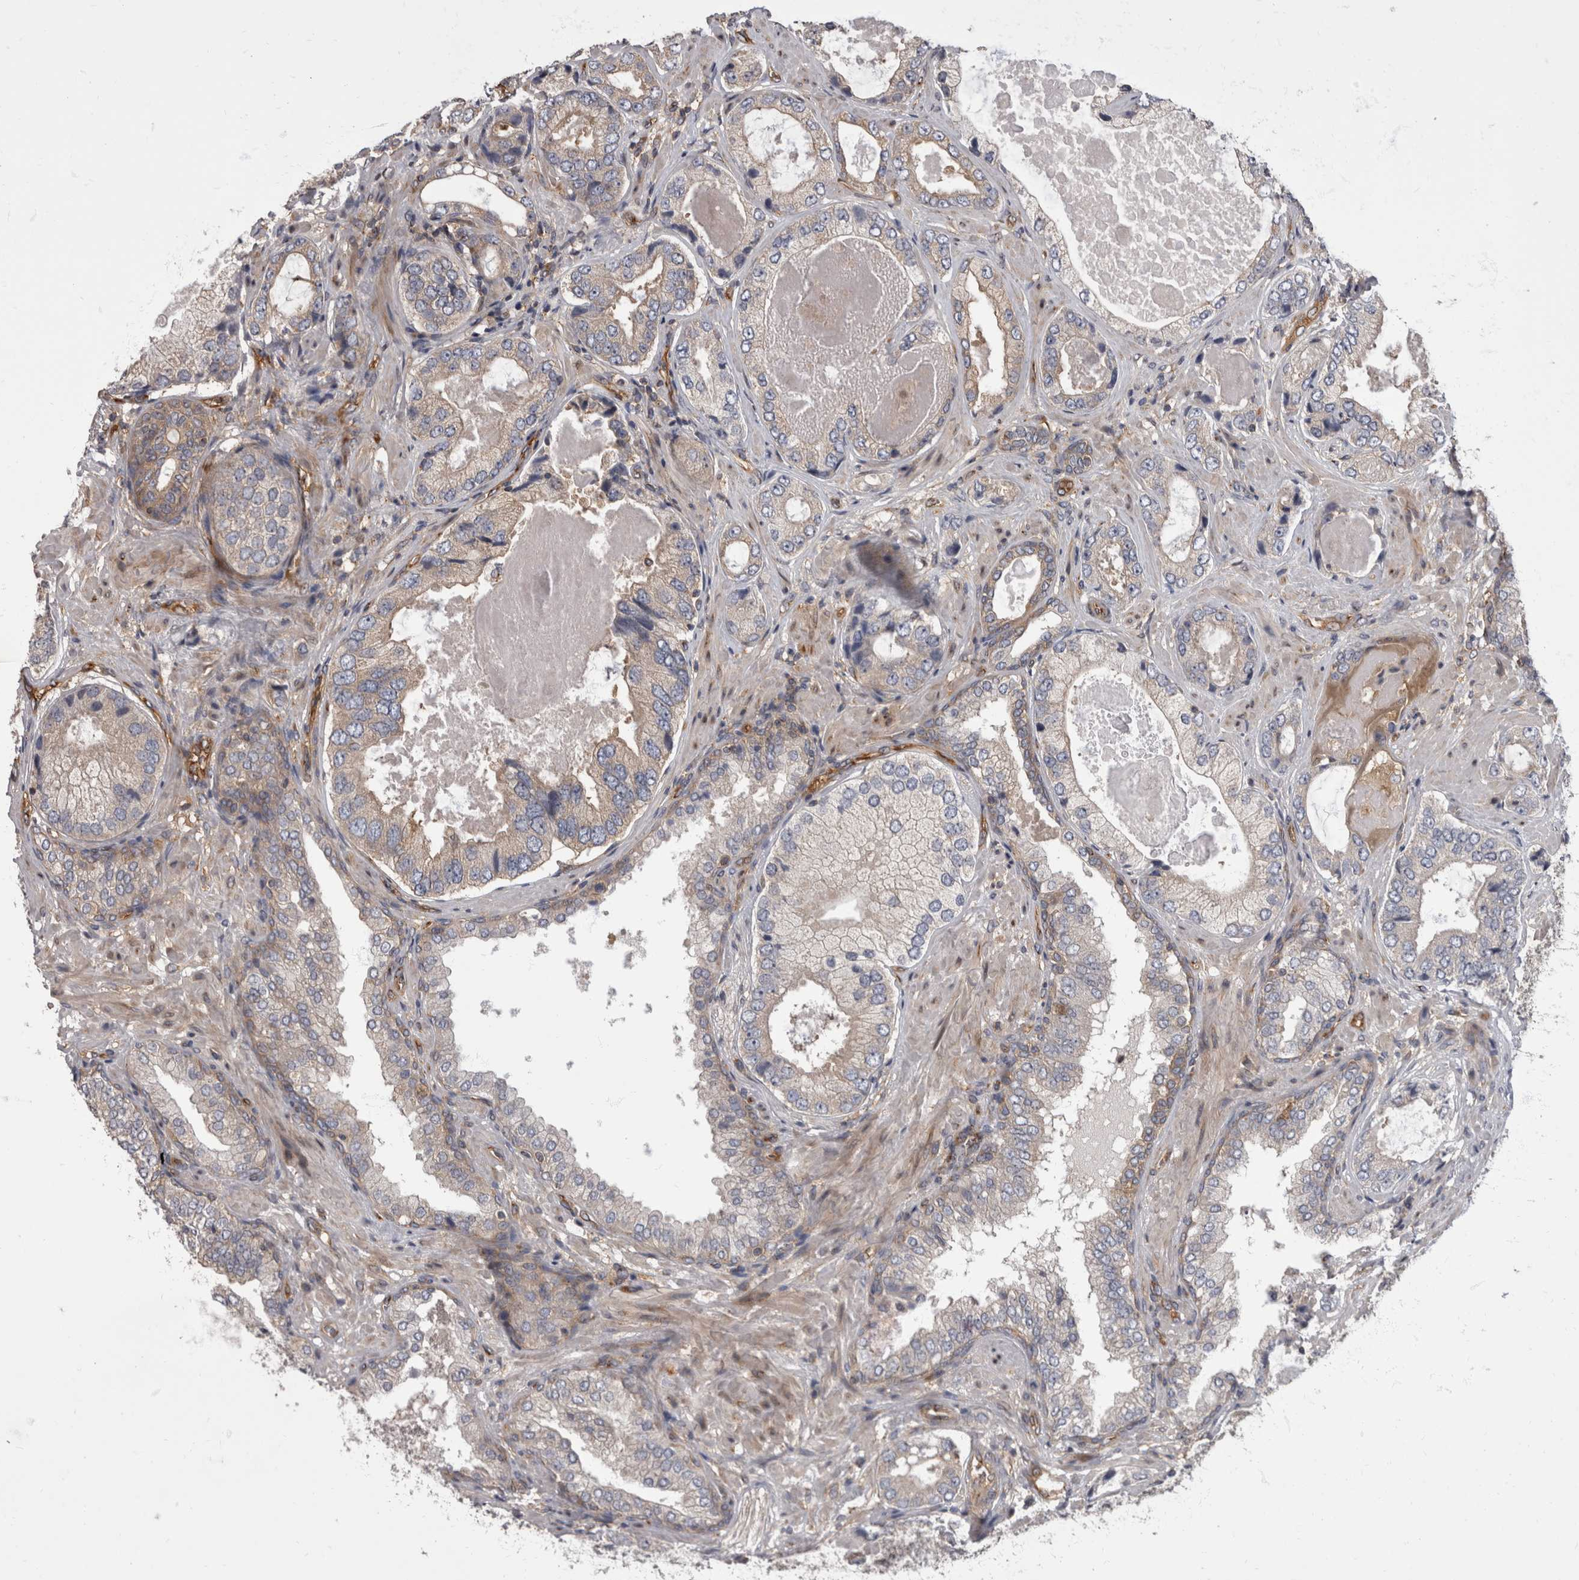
{"staining": {"intensity": "weak", "quantity": "<25%", "location": "cytoplasmic/membranous"}, "tissue": "prostate cancer", "cell_type": "Tumor cells", "image_type": "cancer", "snomed": [{"axis": "morphology", "description": "Normal tissue, NOS"}, {"axis": "morphology", "description": "Adenocarcinoma, High grade"}, {"axis": "topography", "description": "Prostate"}, {"axis": "topography", "description": "Peripheral nerve tissue"}], "caption": "The image shows no staining of tumor cells in prostate cancer (adenocarcinoma (high-grade)).", "gene": "HOOK3", "patient": {"sex": "male", "age": 59}}